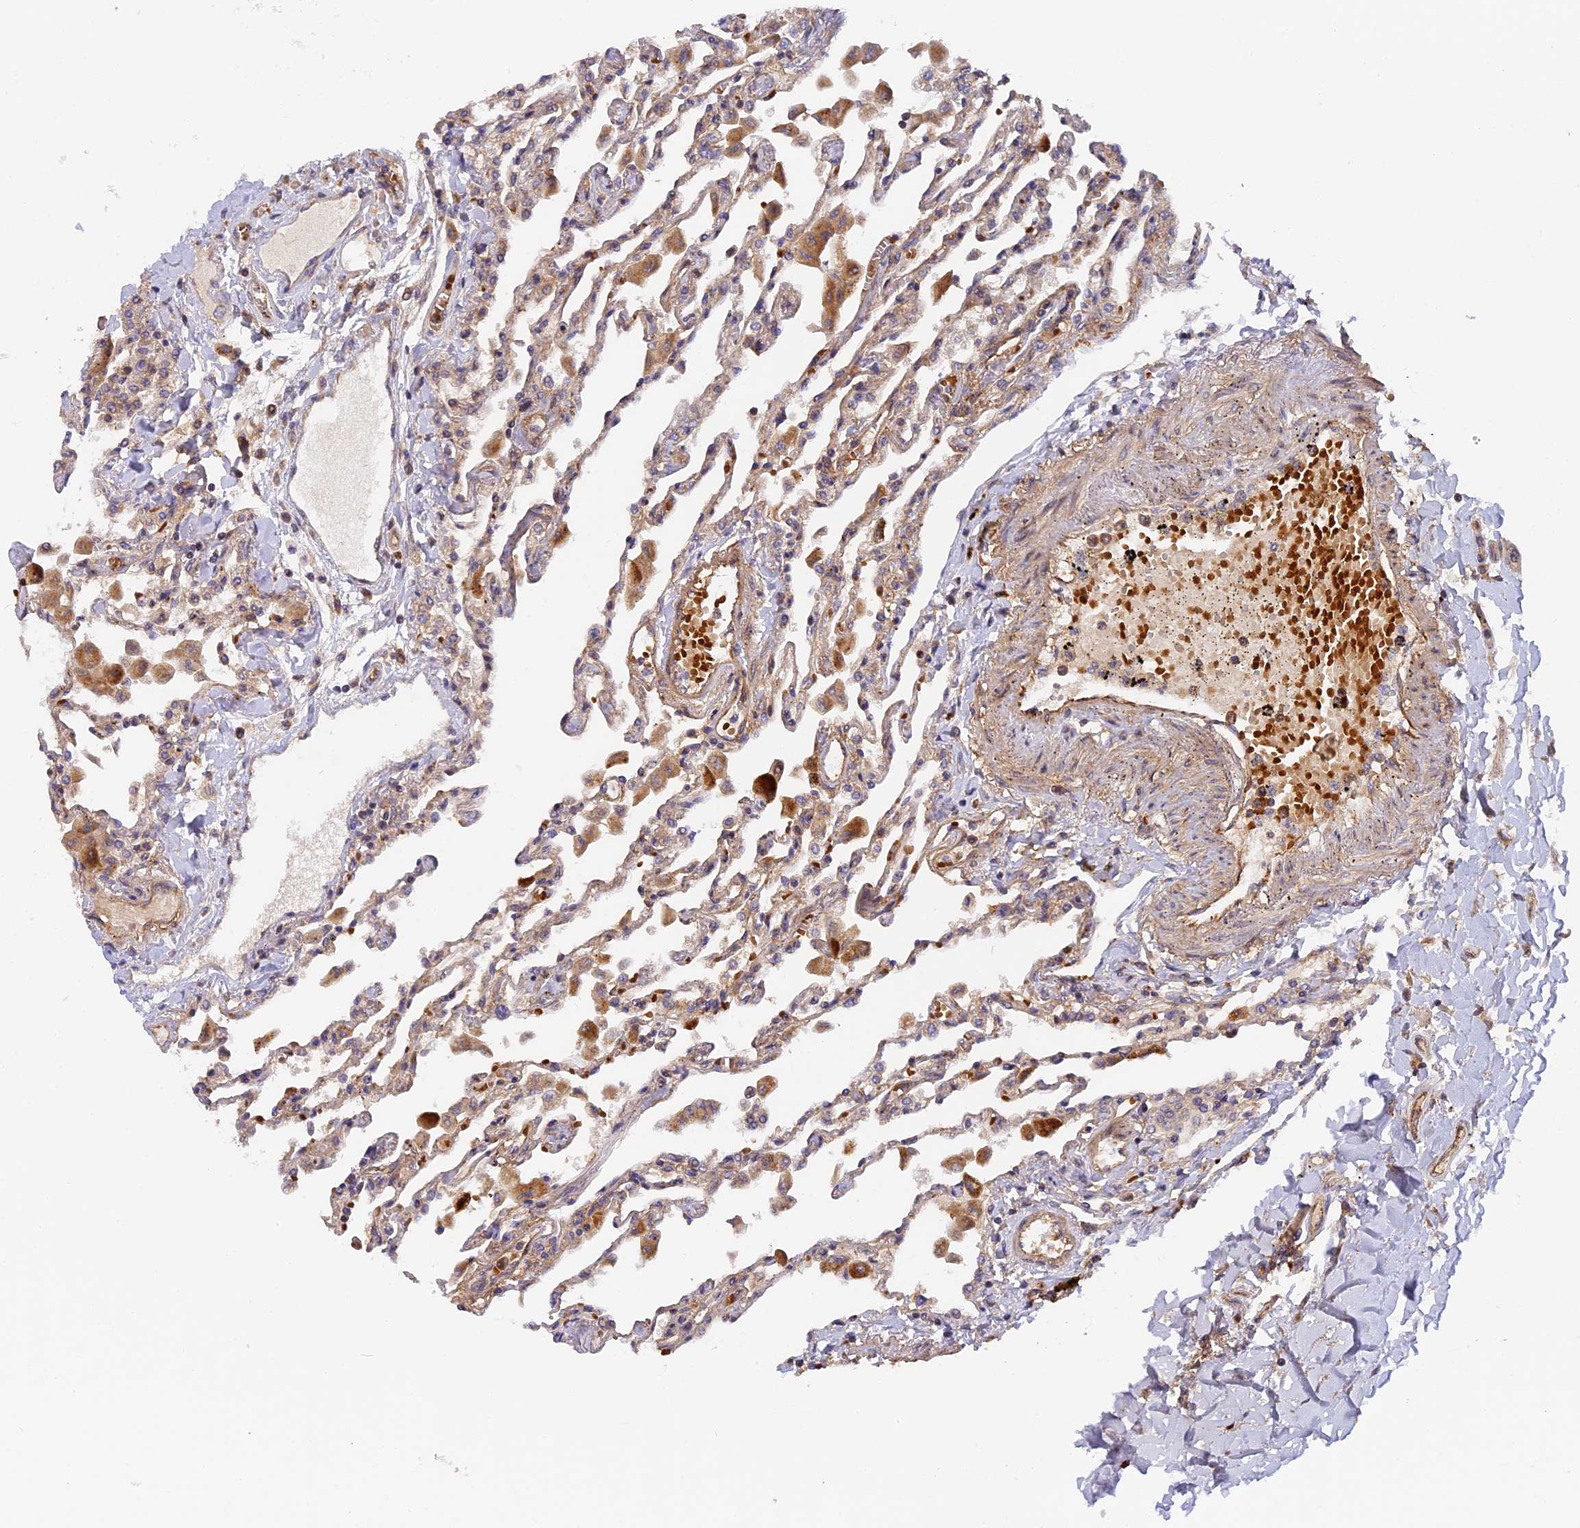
{"staining": {"intensity": "weak", "quantity": "25%-75%", "location": "cytoplasmic/membranous"}, "tissue": "lung", "cell_type": "Alveolar cells", "image_type": "normal", "snomed": [{"axis": "morphology", "description": "Normal tissue, NOS"}, {"axis": "topography", "description": "Bronchus"}, {"axis": "topography", "description": "Lung"}], "caption": "A brown stain highlights weak cytoplasmic/membranous expression of a protein in alveolar cells of normal lung.", "gene": "MISP3", "patient": {"sex": "female", "age": 49}}